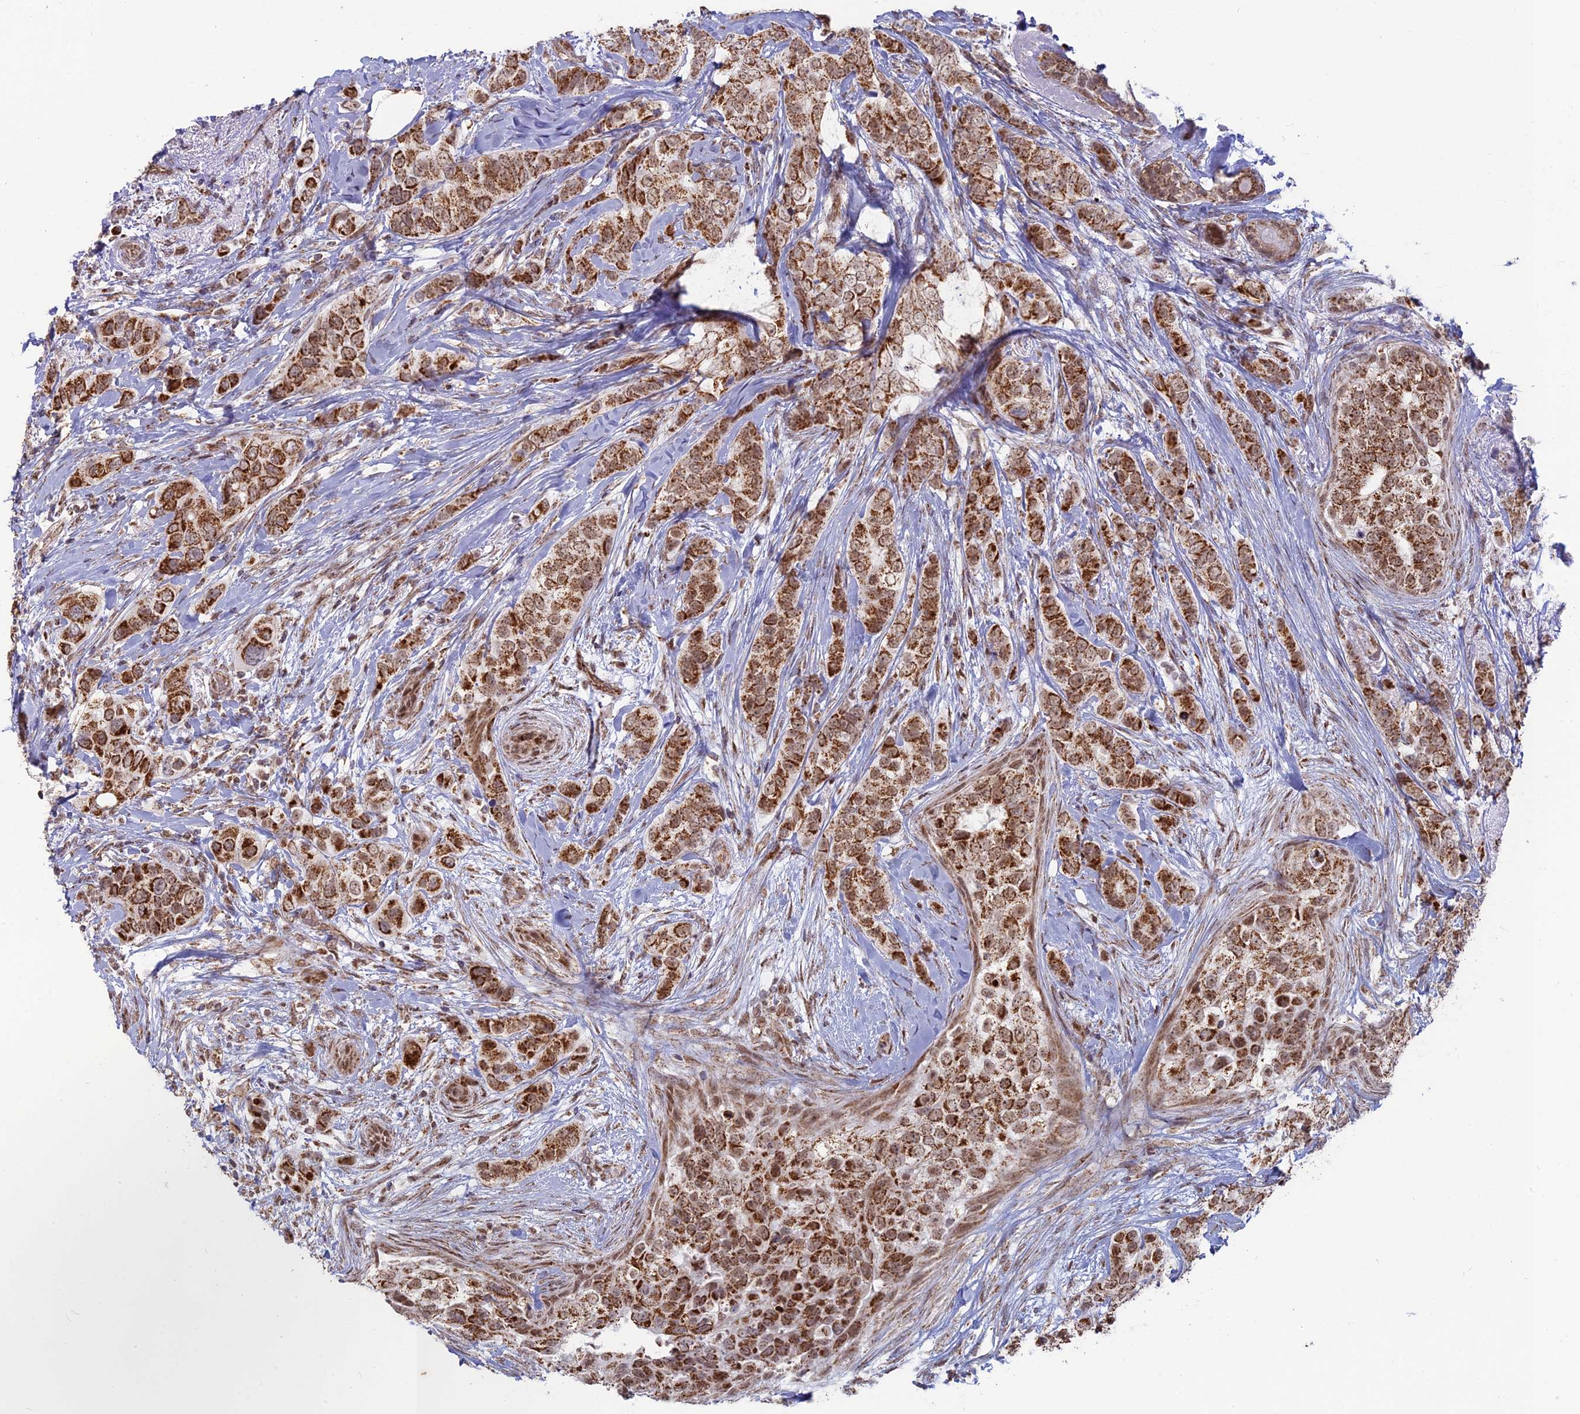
{"staining": {"intensity": "strong", "quantity": ">75%", "location": "cytoplasmic/membranous"}, "tissue": "breast cancer", "cell_type": "Tumor cells", "image_type": "cancer", "snomed": [{"axis": "morphology", "description": "Lobular carcinoma"}, {"axis": "topography", "description": "Breast"}], "caption": "Tumor cells display high levels of strong cytoplasmic/membranous expression in about >75% of cells in human breast lobular carcinoma. The protein of interest is shown in brown color, while the nuclei are stained blue.", "gene": "ARHGAP40", "patient": {"sex": "female", "age": 51}}